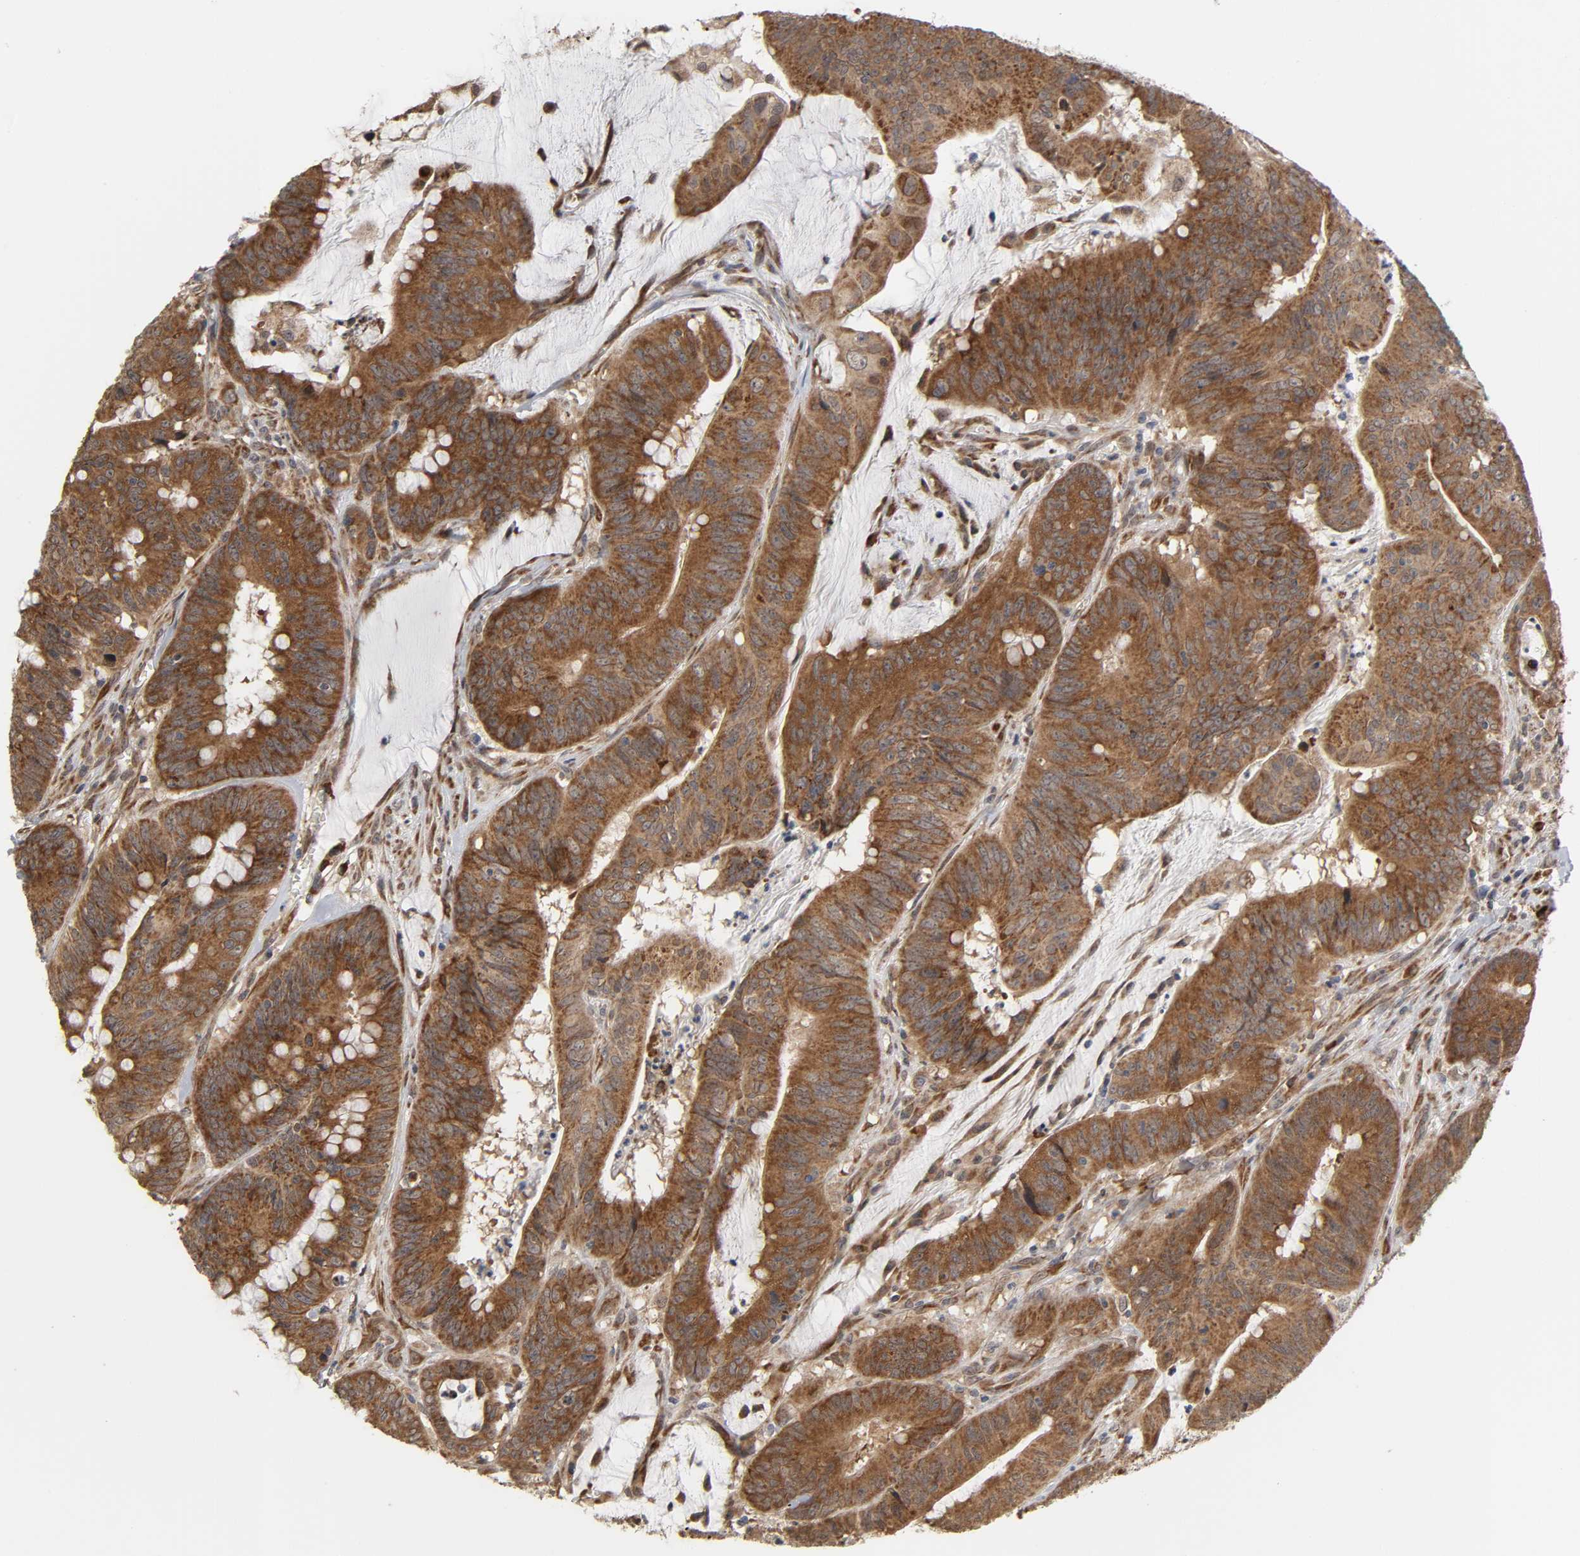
{"staining": {"intensity": "strong", "quantity": ">75%", "location": "cytoplasmic/membranous"}, "tissue": "colorectal cancer", "cell_type": "Tumor cells", "image_type": "cancer", "snomed": [{"axis": "morphology", "description": "Adenocarcinoma, NOS"}, {"axis": "topography", "description": "Colon"}], "caption": "Strong cytoplasmic/membranous expression for a protein is present in about >75% of tumor cells of colorectal adenocarcinoma using immunohistochemistry.", "gene": "SLC30A9", "patient": {"sex": "male", "age": 45}}